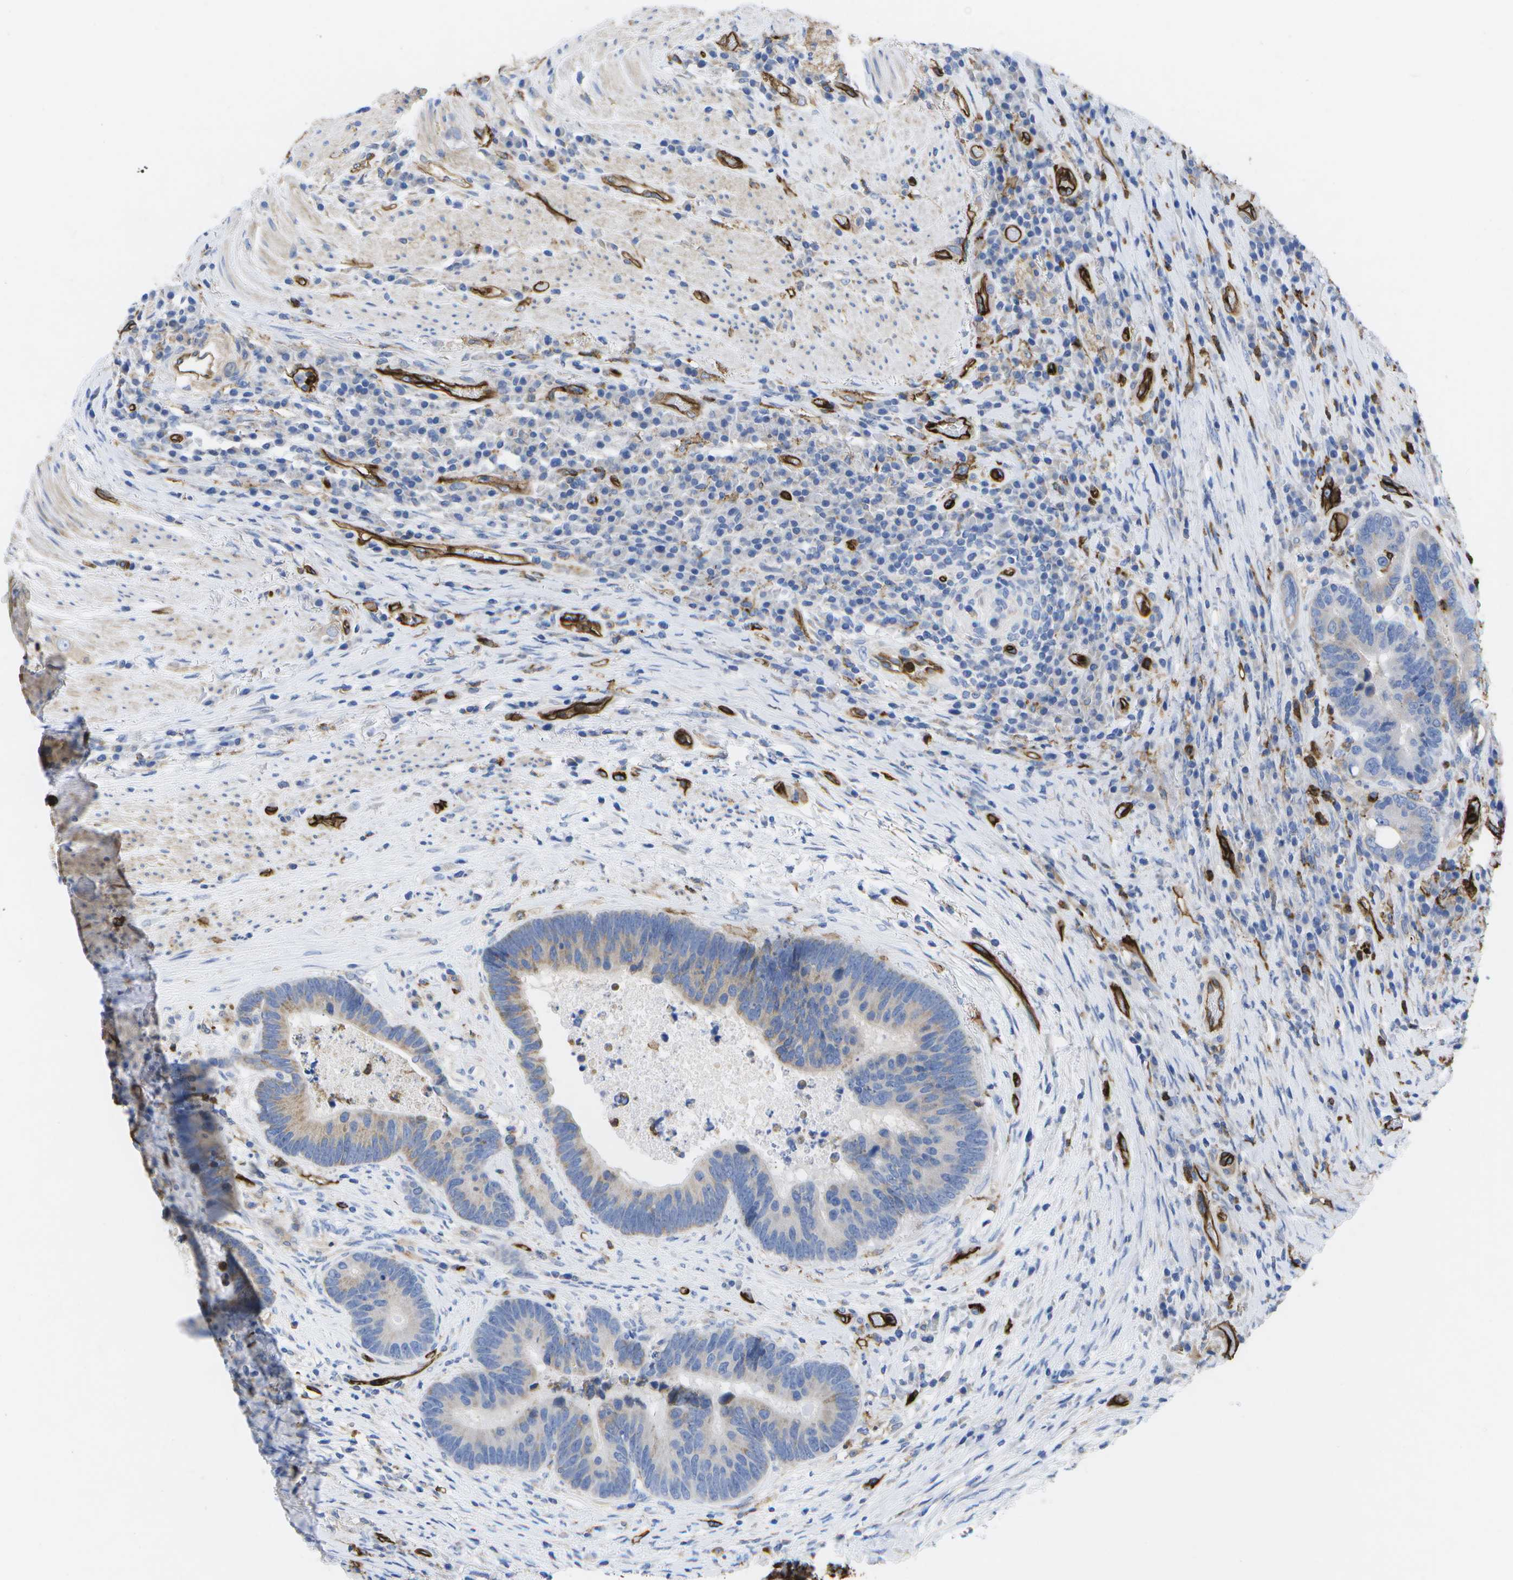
{"staining": {"intensity": "moderate", "quantity": "25%-75%", "location": "cytoplasmic/membranous"}, "tissue": "colorectal cancer", "cell_type": "Tumor cells", "image_type": "cancer", "snomed": [{"axis": "morphology", "description": "Adenocarcinoma, NOS"}, {"axis": "topography", "description": "Rectum"}], "caption": "Immunohistochemistry micrograph of neoplastic tissue: human colorectal cancer (adenocarcinoma) stained using IHC exhibits medium levels of moderate protein expression localized specifically in the cytoplasmic/membranous of tumor cells, appearing as a cytoplasmic/membranous brown color.", "gene": "DYSF", "patient": {"sex": "female", "age": 89}}